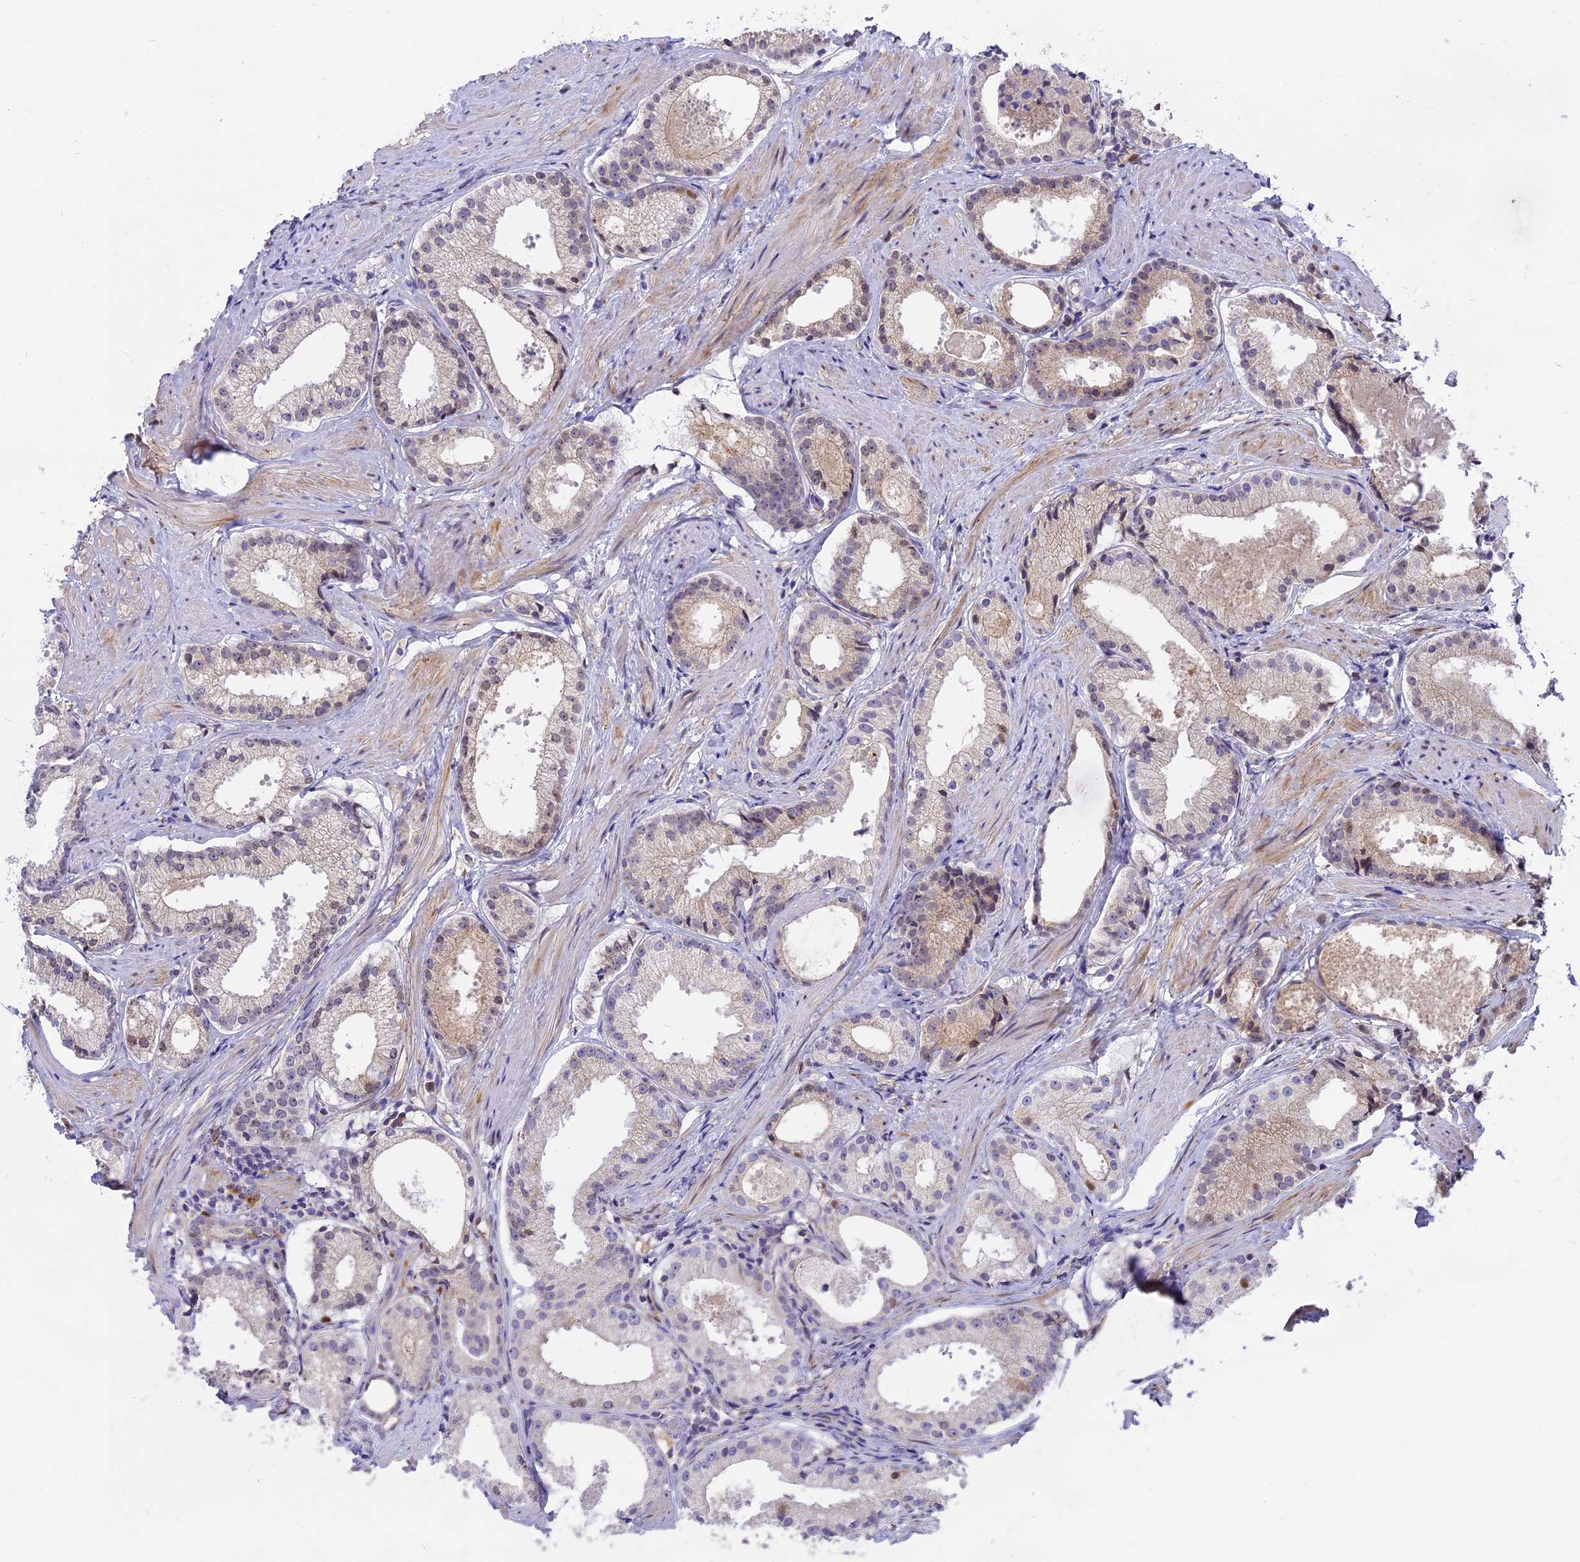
{"staining": {"intensity": "weak", "quantity": "<25%", "location": "cytoplasmic/membranous"}, "tissue": "prostate cancer", "cell_type": "Tumor cells", "image_type": "cancer", "snomed": [{"axis": "morphology", "description": "Adenocarcinoma, Low grade"}, {"axis": "topography", "description": "Prostate"}], "caption": "Immunohistochemistry histopathology image of neoplastic tissue: human prostate adenocarcinoma (low-grade) stained with DAB demonstrates no significant protein positivity in tumor cells.", "gene": "CENPV", "patient": {"sex": "male", "age": 57}}